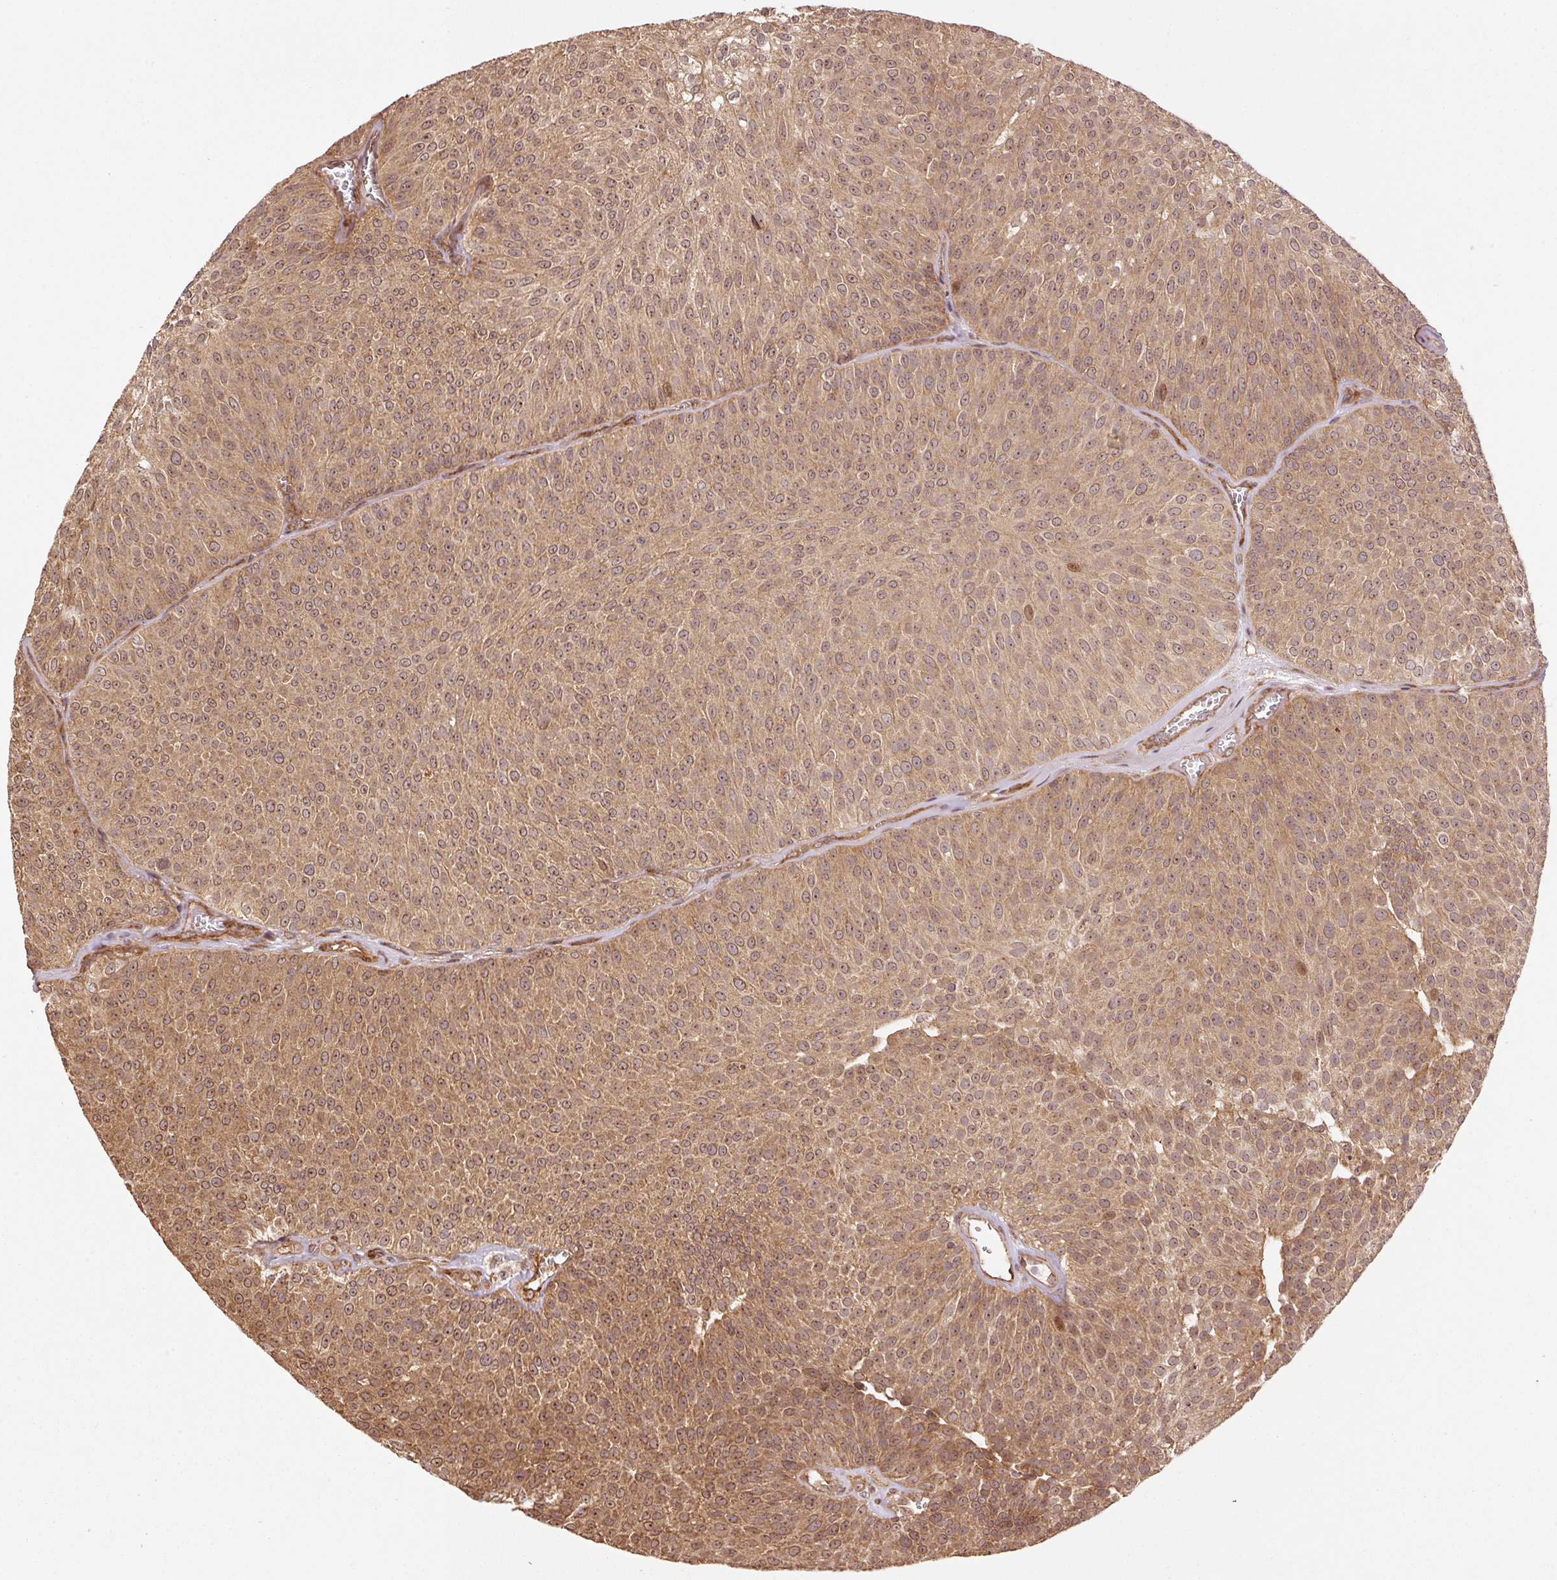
{"staining": {"intensity": "strong", "quantity": ">75%", "location": "cytoplasmic/membranous,nuclear"}, "tissue": "urothelial cancer", "cell_type": "Tumor cells", "image_type": "cancer", "snomed": [{"axis": "morphology", "description": "Urothelial carcinoma, Low grade"}, {"axis": "topography", "description": "Urinary bladder"}], "caption": "The immunohistochemical stain labels strong cytoplasmic/membranous and nuclear staining in tumor cells of urothelial cancer tissue. (DAB = brown stain, brightfield microscopy at high magnification).", "gene": "OXER1", "patient": {"sex": "female", "age": 79}}